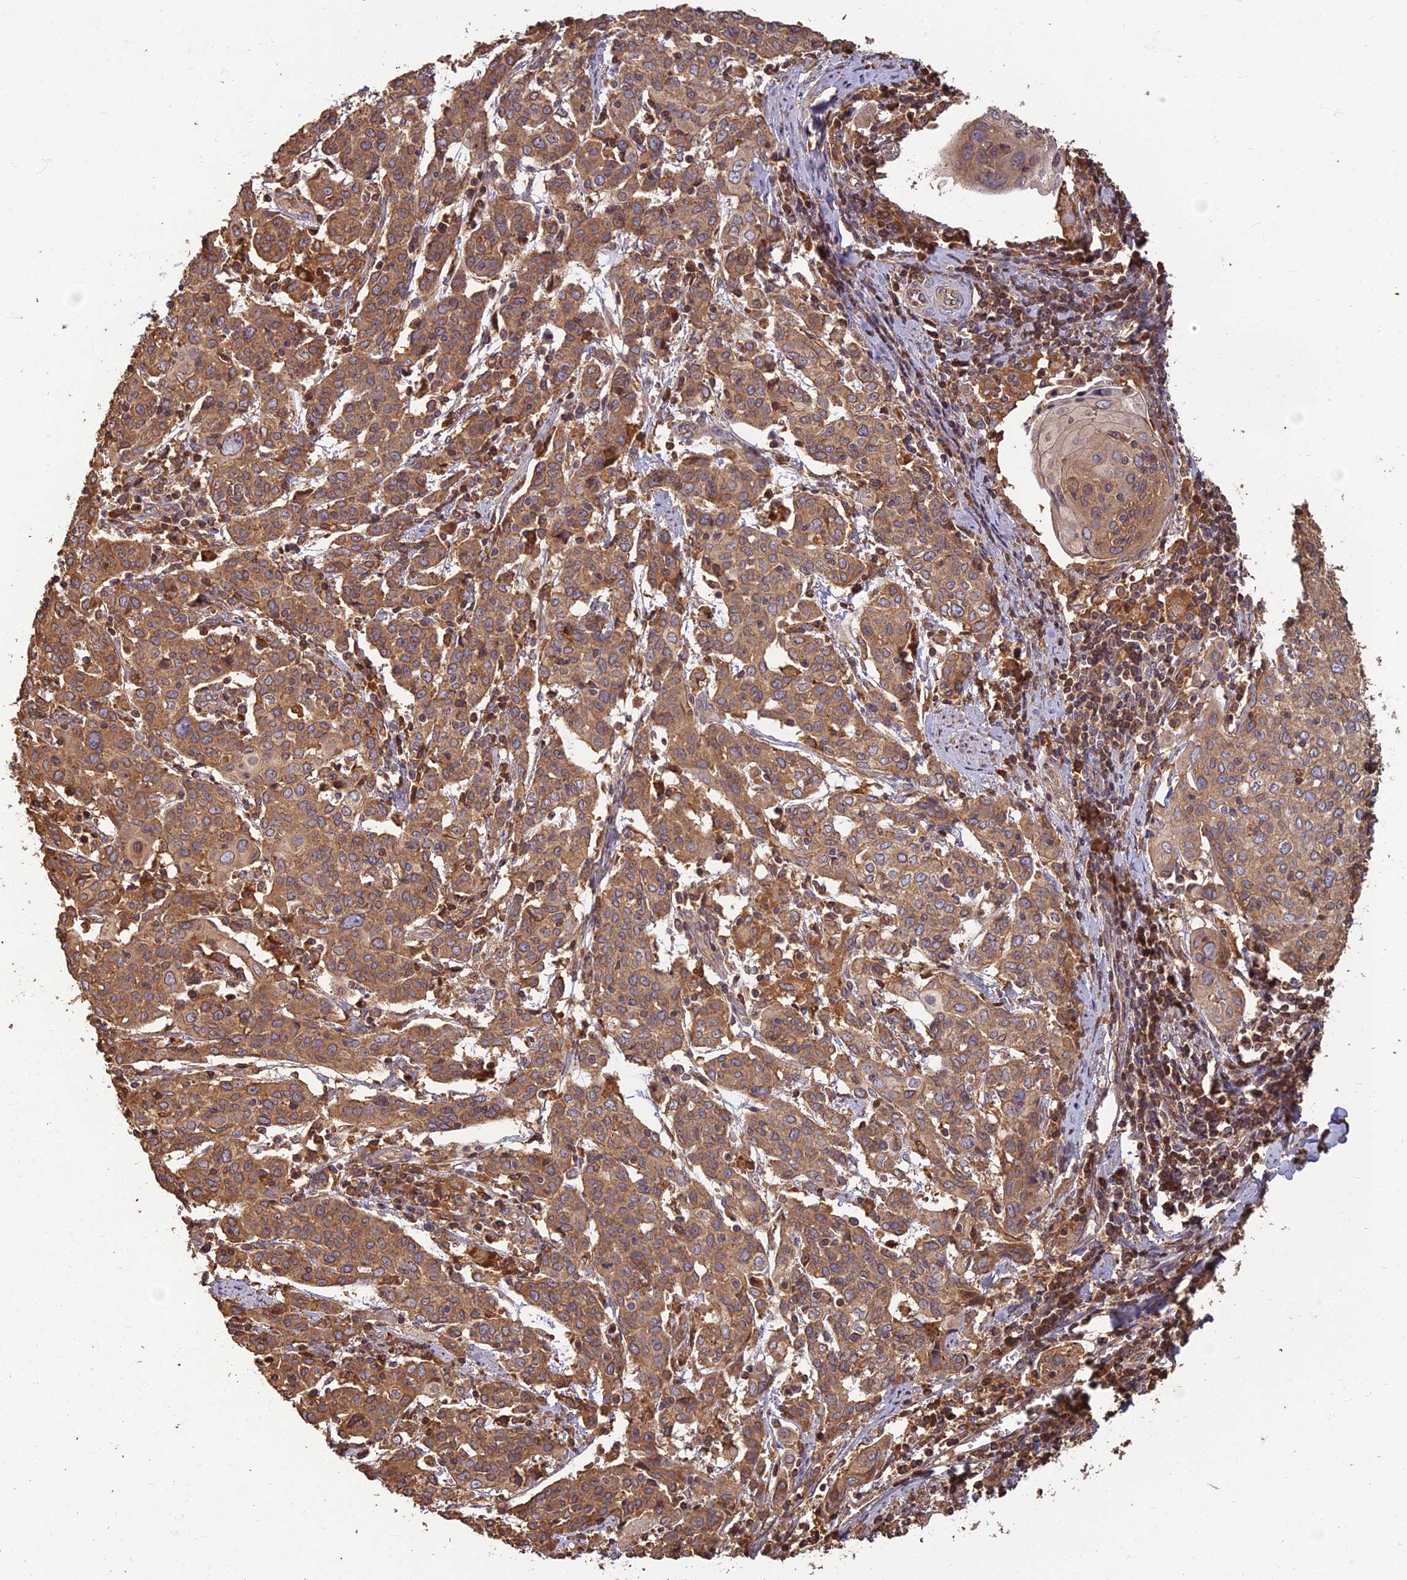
{"staining": {"intensity": "moderate", "quantity": ">75%", "location": "cytoplasmic/membranous"}, "tissue": "cervical cancer", "cell_type": "Tumor cells", "image_type": "cancer", "snomed": [{"axis": "morphology", "description": "Squamous cell carcinoma, NOS"}, {"axis": "topography", "description": "Cervix"}], "caption": "Squamous cell carcinoma (cervical) stained with immunohistochemistry displays moderate cytoplasmic/membranous expression in about >75% of tumor cells. (IHC, brightfield microscopy, high magnification).", "gene": "CORO1C", "patient": {"sex": "female", "age": 67}}